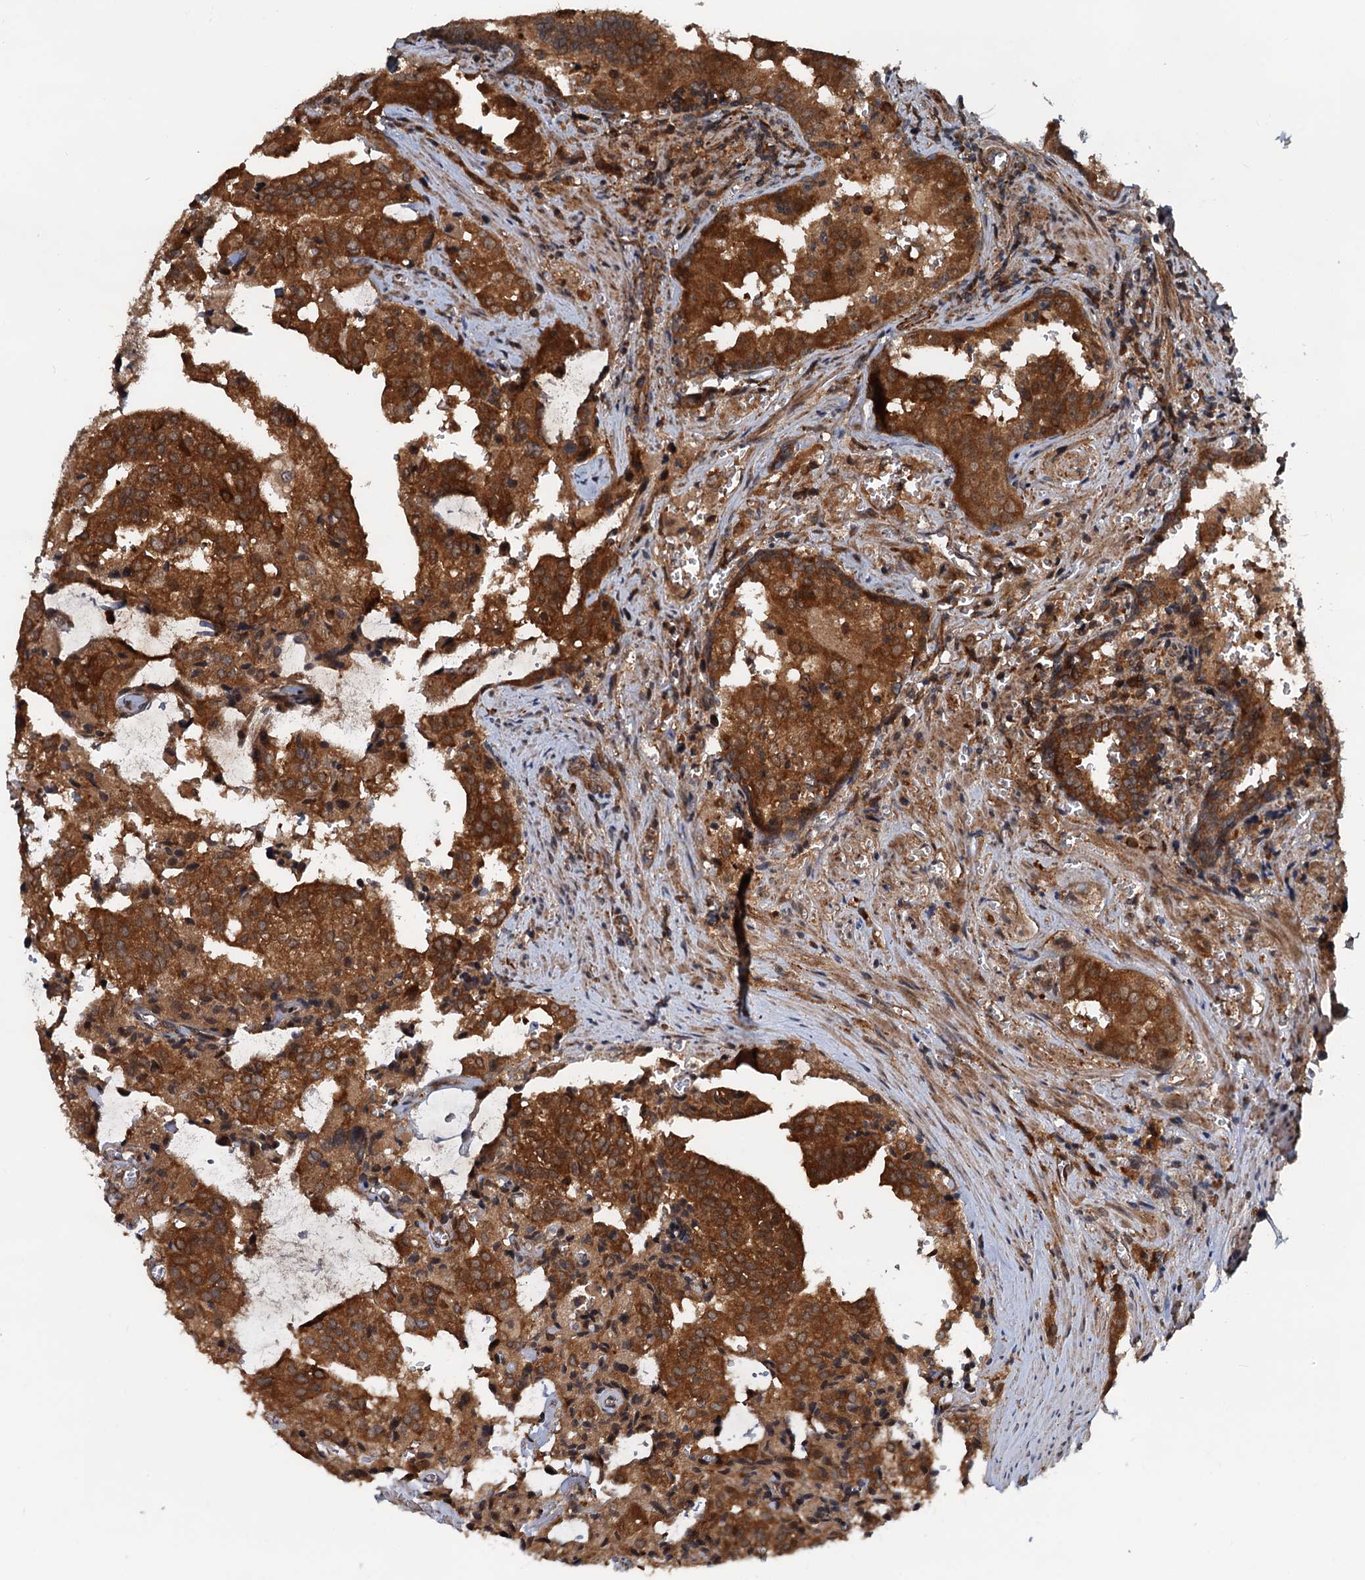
{"staining": {"intensity": "strong", "quantity": ">75%", "location": "cytoplasmic/membranous"}, "tissue": "prostate cancer", "cell_type": "Tumor cells", "image_type": "cancer", "snomed": [{"axis": "morphology", "description": "Adenocarcinoma, High grade"}, {"axis": "topography", "description": "Prostate"}], "caption": "A high amount of strong cytoplasmic/membranous expression is identified in approximately >75% of tumor cells in adenocarcinoma (high-grade) (prostate) tissue. Using DAB (brown) and hematoxylin (blue) stains, captured at high magnification using brightfield microscopy.", "gene": "AAGAB", "patient": {"sex": "male", "age": 68}}